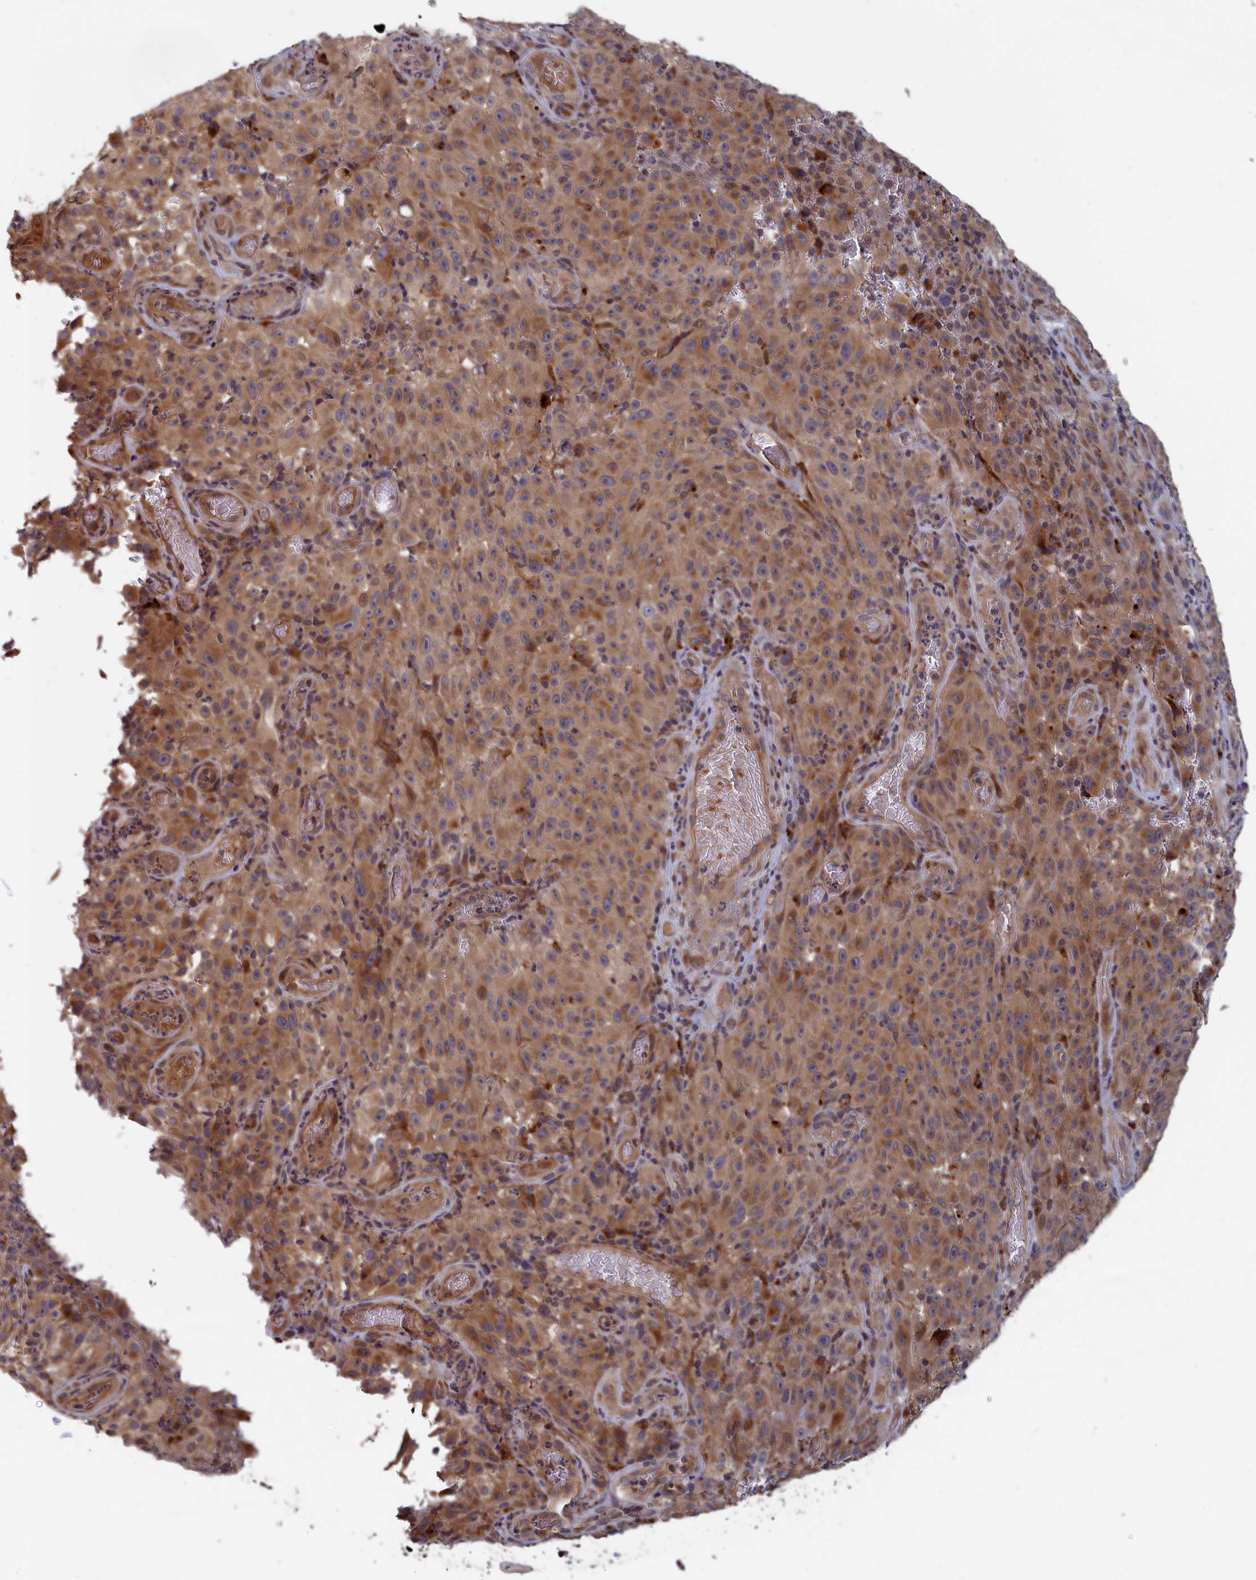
{"staining": {"intensity": "moderate", "quantity": ">75%", "location": "cytoplasmic/membranous"}, "tissue": "melanoma", "cell_type": "Tumor cells", "image_type": "cancer", "snomed": [{"axis": "morphology", "description": "Malignant melanoma, NOS"}, {"axis": "topography", "description": "Skin"}], "caption": "DAB (3,3'-diaminobenzidine) immunohistochemical staining of human melanoma displays moderate cytoplasmic/membranous protein expression in about >75% of tumor cells.", "gene": "TRAPPC2L", "patient": {"sex": "female", "age": 82}}